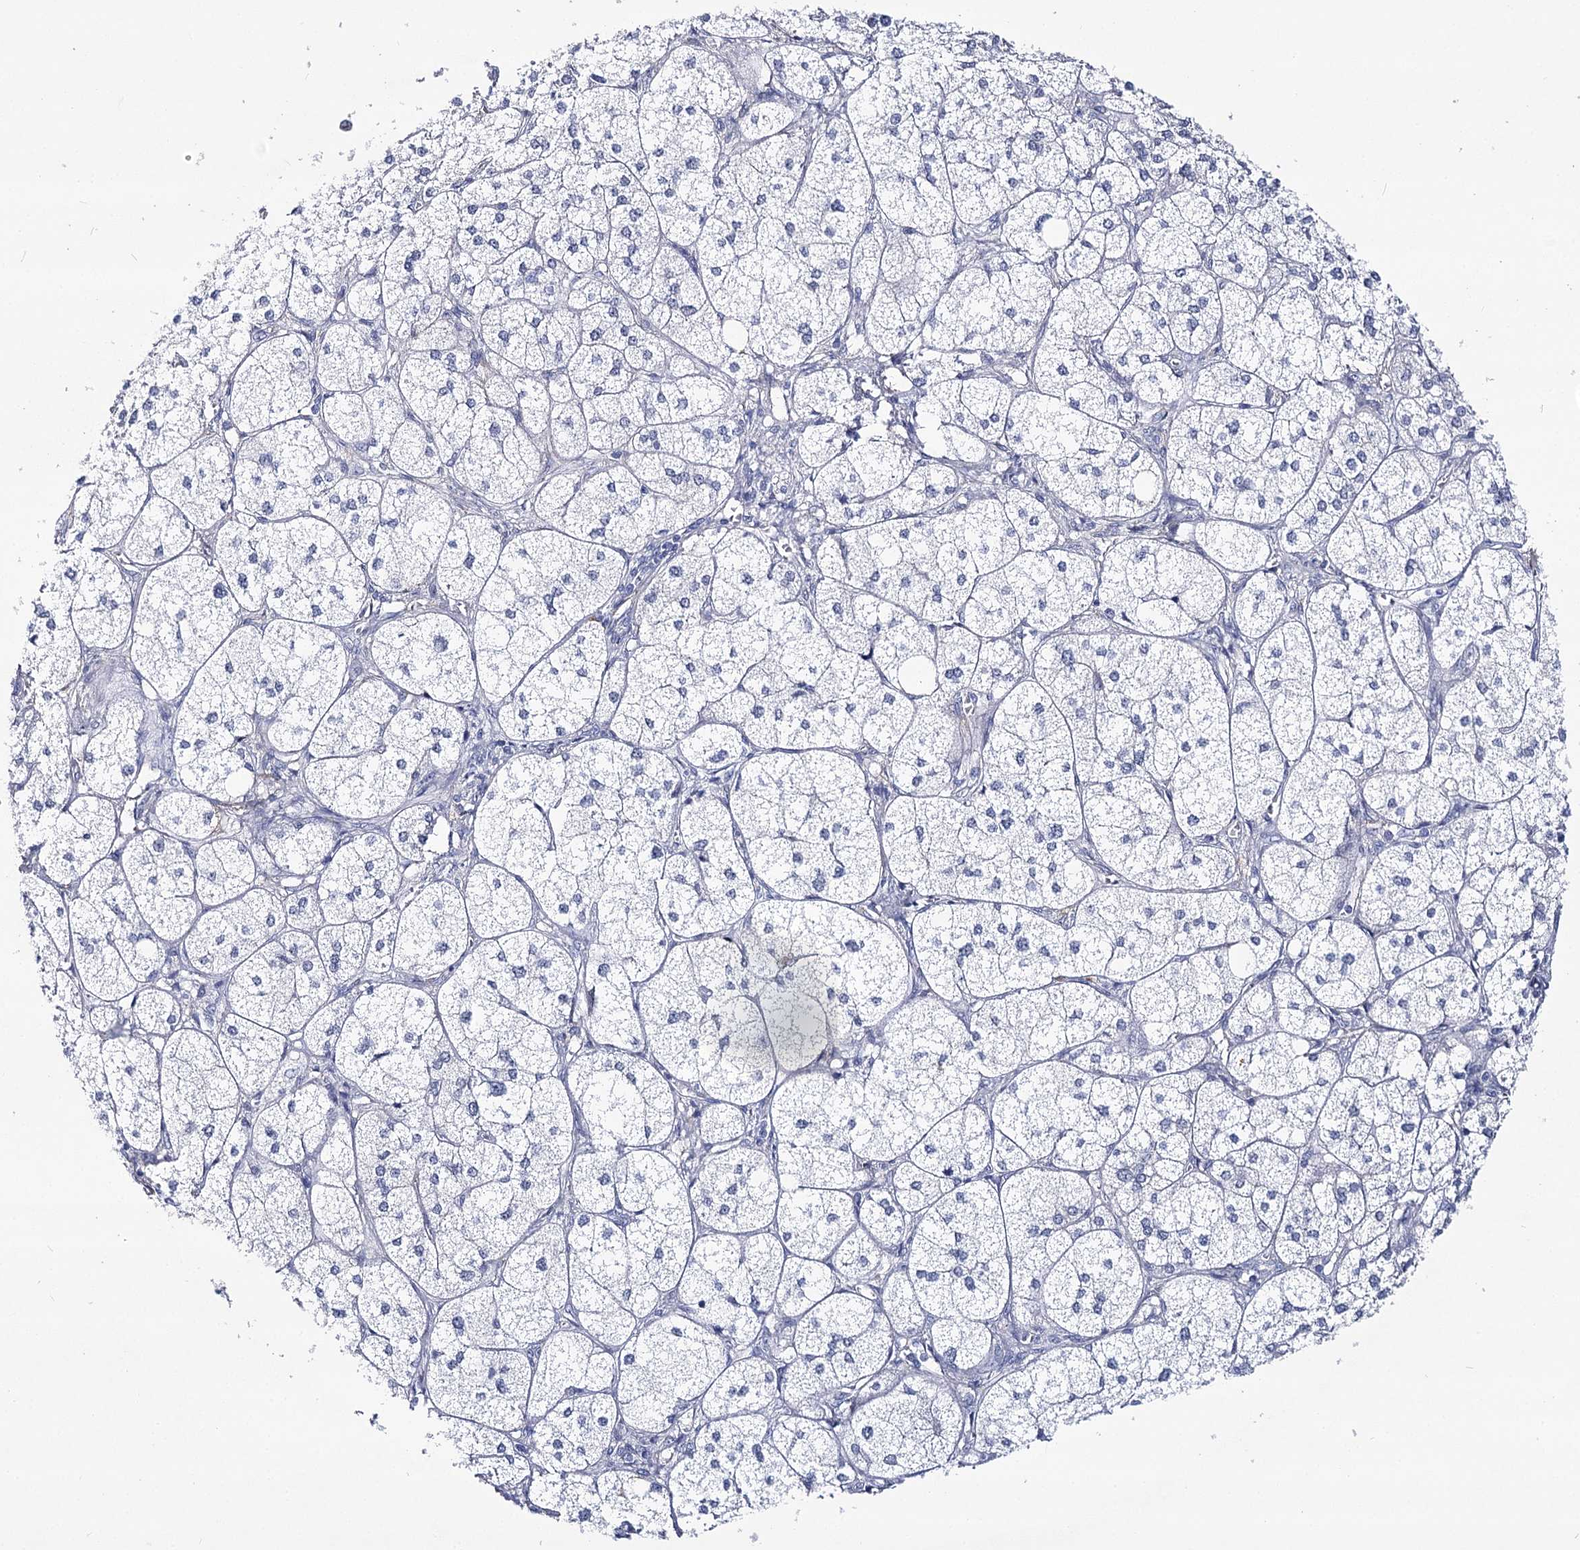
{"staining": {"intensity": "negative", "quantity": "none", "location": "none"}, "tissue": "adrenal gland", "cell_type": "Glandular cells", "image_type": "normal", "snomed": [{"axis": "morphology", "description": "Normal tissue, NOS"}, {"axis": "topography", "description": "Adrenal gland"}], "caption": "A micrograph of human adrenal gland is negative for staining in glandular cells. (Brightfield microscopy of DAB (3,3'-diaminobenzidine) IHC at high magnification).", "gene": "NRAP", "patient": {"sex": "female", "age": 61}}